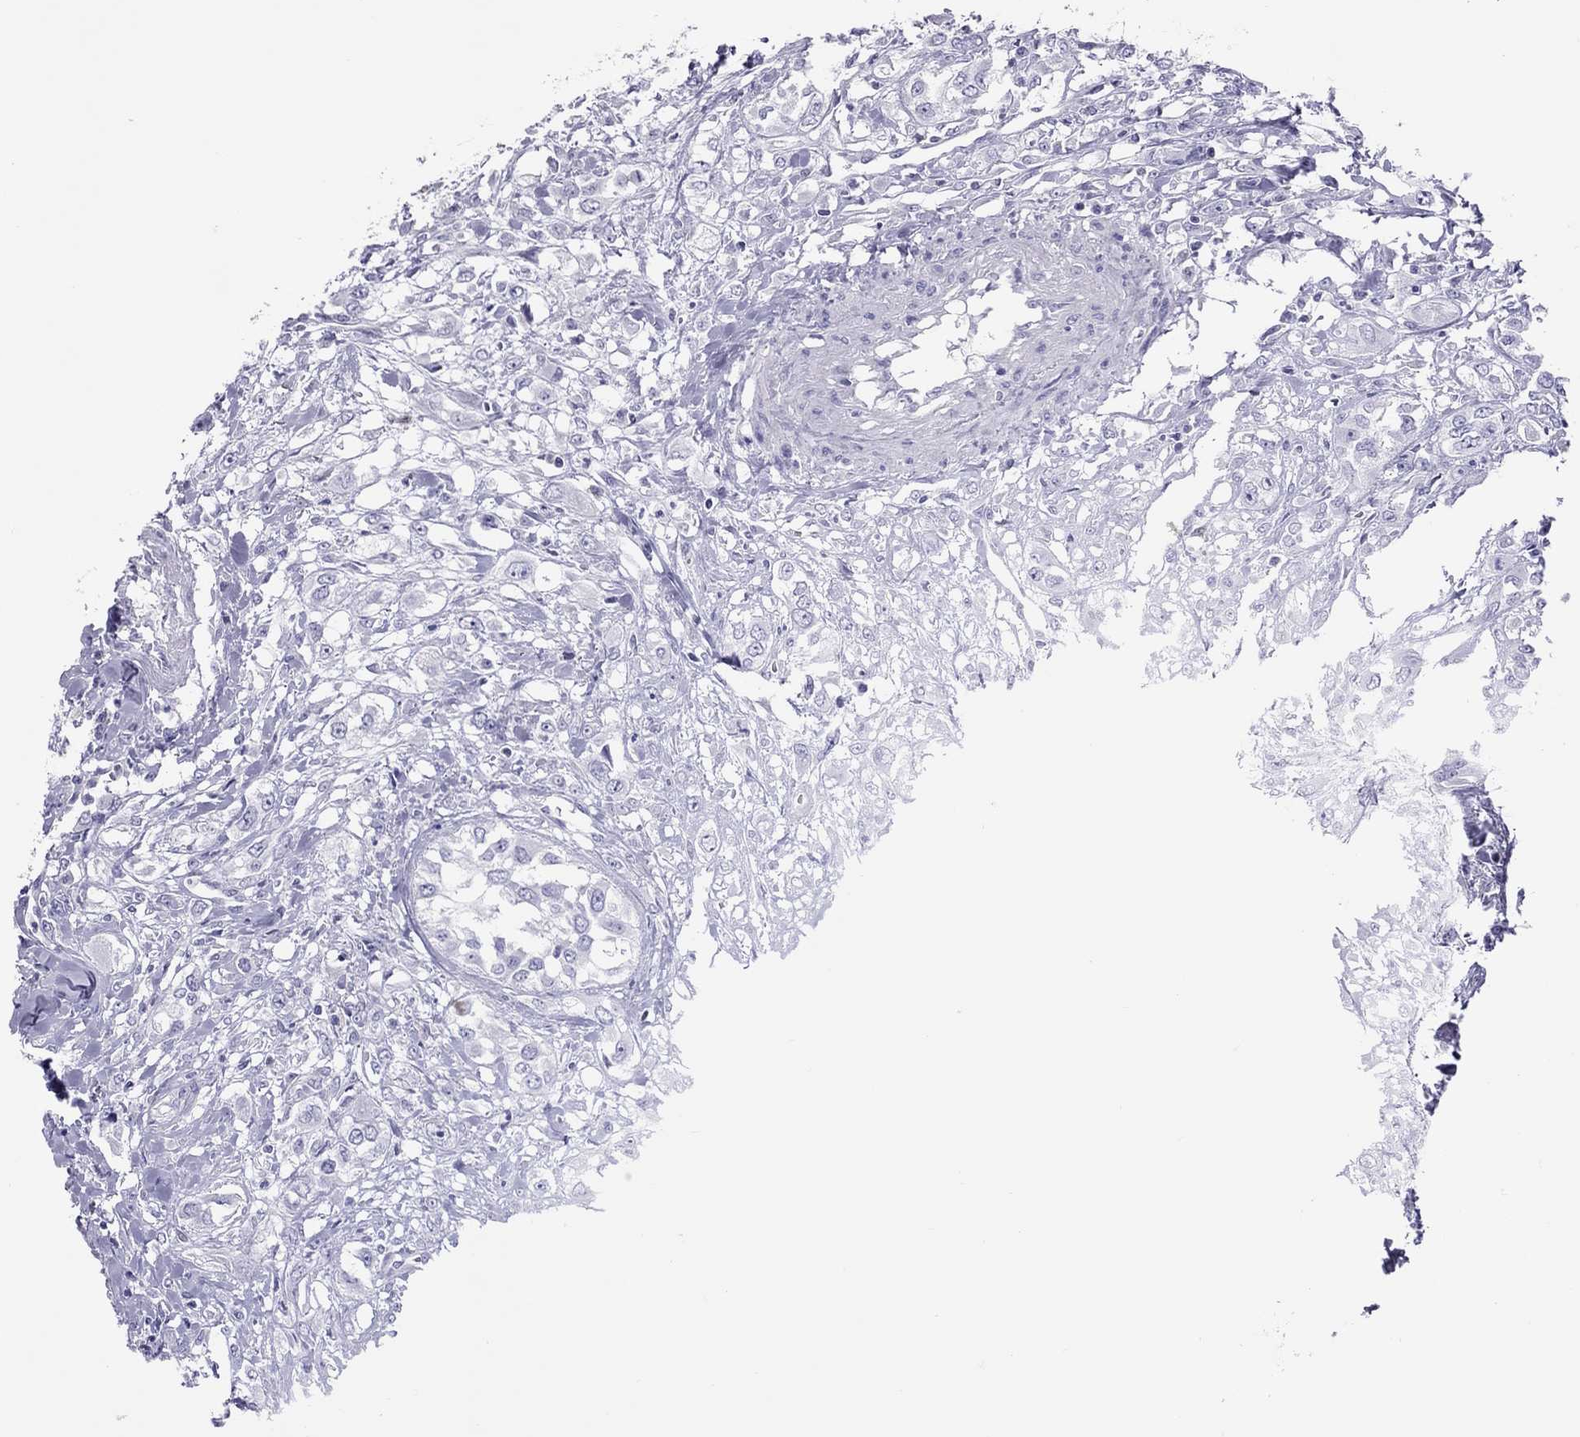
{"staining": {"intensity": "negative", "quantity": "none", "location": "none"}, "tissue": "urothelial cancer", "cell_type": "Tumor cells", "image_type": "cancer", "snomed": [{"axis": "morphology", "description": "Urothelial carcinoma, High grade"}, {"axis": "topography", "description": "Urinary bladder"}], "caption": "A high-resolution image shows immunohistochemistry (IHC) staining of high-grade urothelial carcinoma, which reveals no significant expression in tumor cells. (Immunohistochemistry (ihc), brightfield microscopy, high magnification).", "gene": "STAG3", "patient": {"sex": "male", "age": 67}}